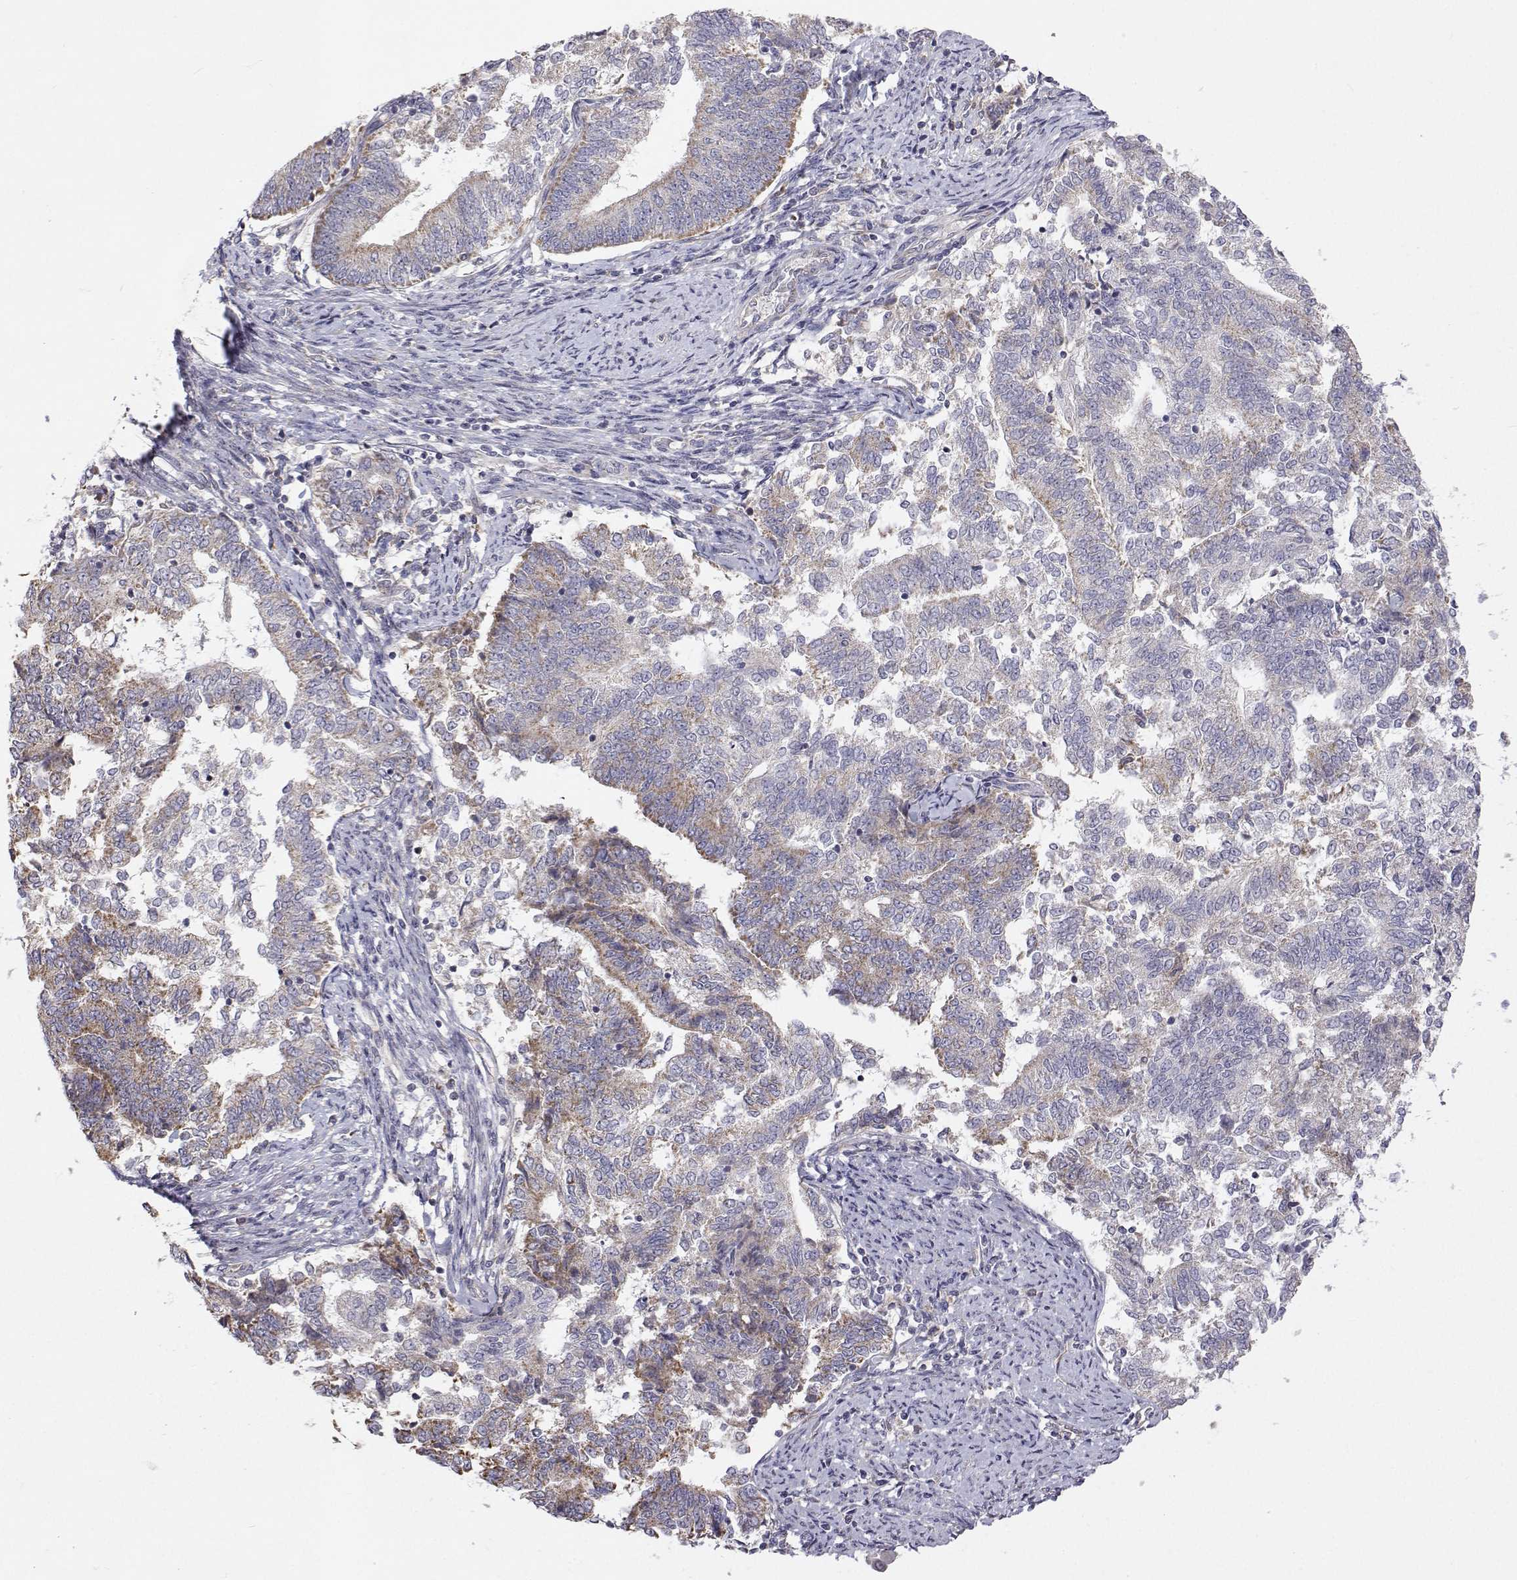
{"staining": {"intensity": "weak", "quantity": "<25%", "location": "cytoplasmic/membranous"}, "tissue": "endometrial cancer", "cell_type": "Tumor cells", "image_type": "cancer", "snomed": [{"axis": "morphology", "description": "Adenocarcinoma, NOS"}, {"axis": "topography", "description": "Endometrium"}], "caption": "Protein analysis of endometrial adenocarcinoma displays no significant expression in tumor cells.", "gene": "MRPL3", "patient": {"sex": "female", "age": 65}}